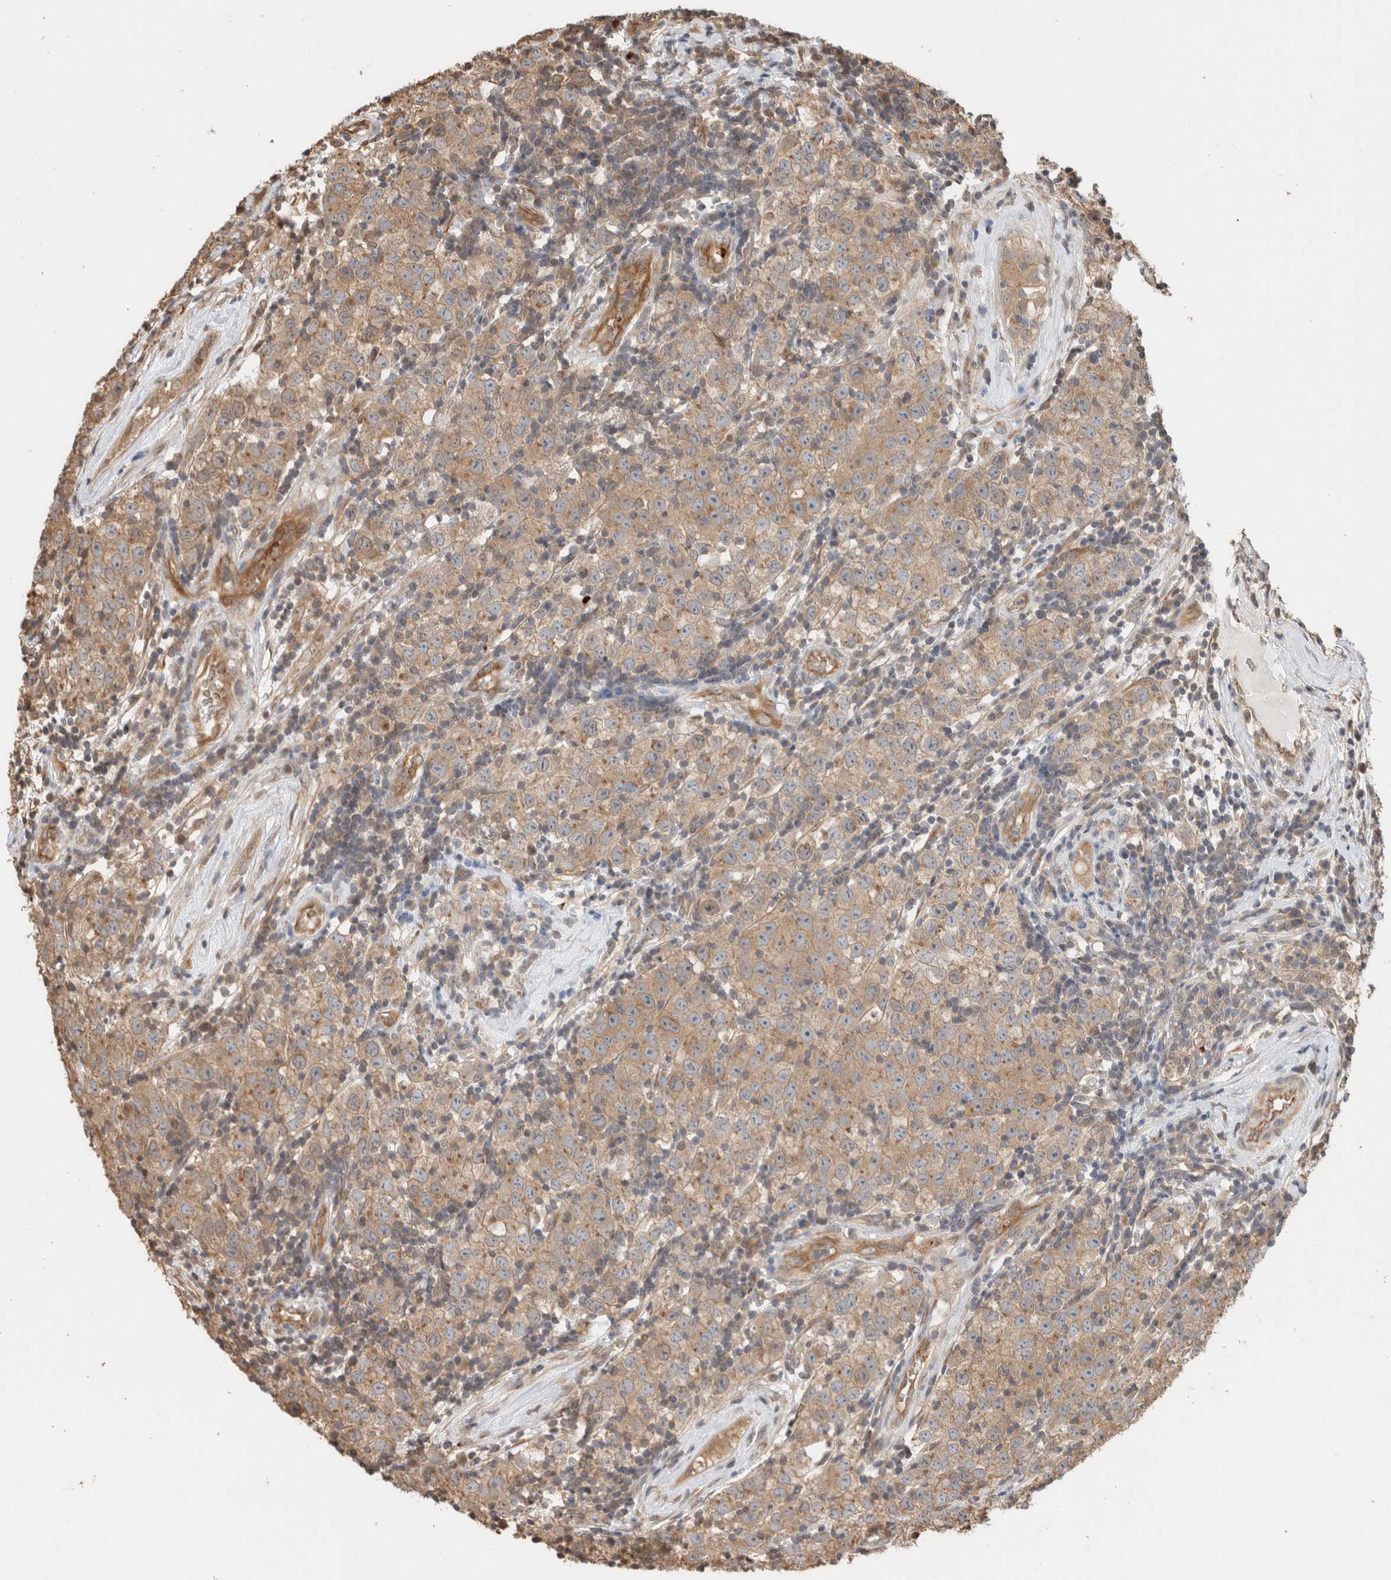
{"staining": {"intensity": "weak", "quantity": ">75%", "location": "cytoplasmic/membranous"}, "tissue": "testis cancer", "cell_type": "Tumor cells", "image_type": "cancer", "snomed": [{"axis": "morphology", "description": "Seminoma, NOS"}, {"axis": "morphology", "description": "Carcinoma, Embryonal, NOS"}, {"axis": "topography", "description": "Testis"}], "caption": "DAB (3,3'-diaminobenzidine) immunohistochemical staining of human seminoma (testis) demonstrates weak cytoplasmic/membranous protein positivity in approximately >75% of tumor cells.", "gene": "OTUD6B", "patient": {"sex": "male", "age": 28}}